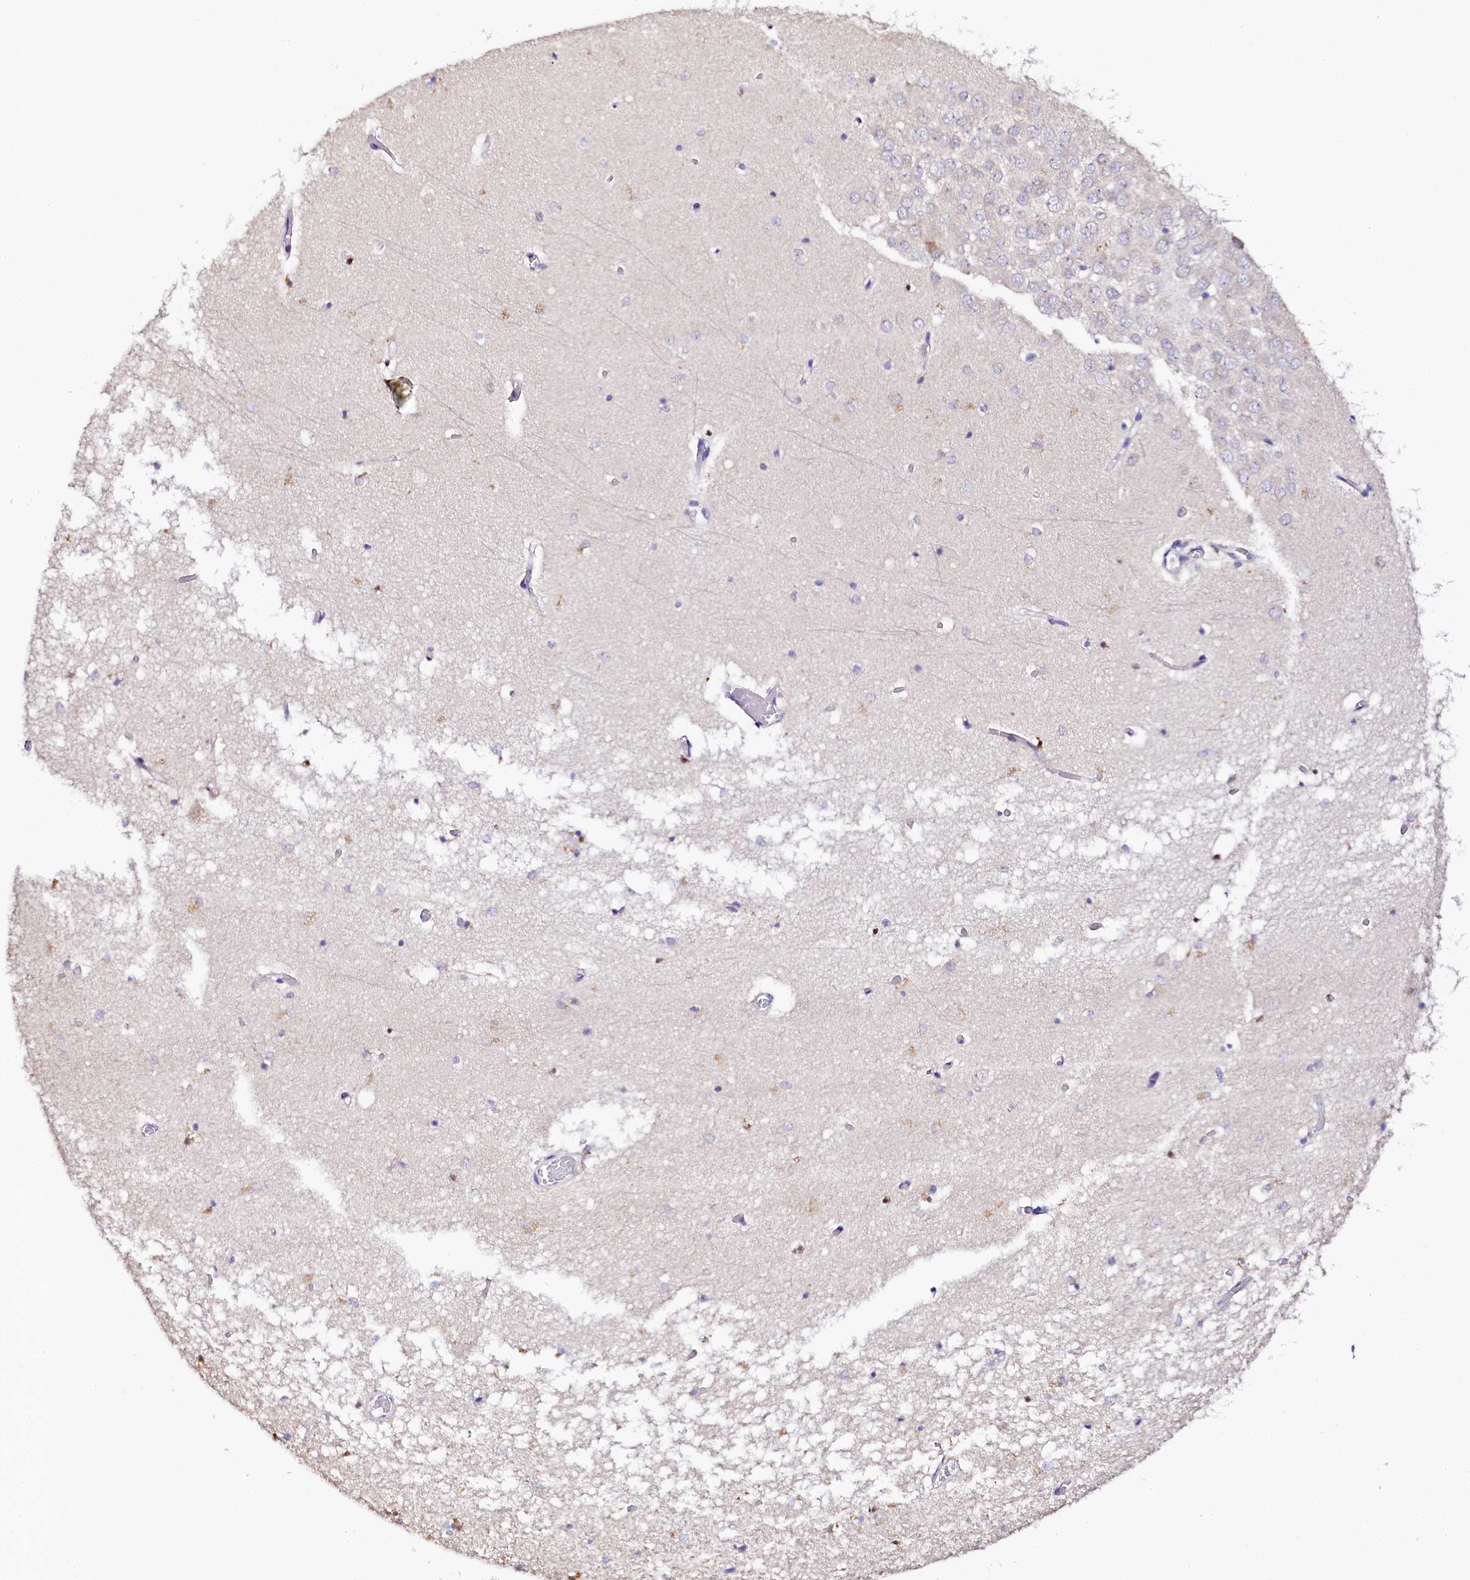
{"staining": {"intensity": "negative", "quantity": "none", "location": "none"}, "tissue": "hippocampus", "cell_type": "Glial cells", "image_type": "normal", "snomed": [{"axis": "morphology", "description": "Normal tissue, NOS"}, {"axis": "topography", "description": "Hippocampus"}], "caption": "Immunohistochemical staining of normal hippocampus shows no significant positivity in glial cells. (Brightfield microscopy of DAB (3,3'-diaminobenzidine) immunohistochemistry at high magnification).", "gene": "NAA16", "patient": {"sex": "male", "age": 70}}